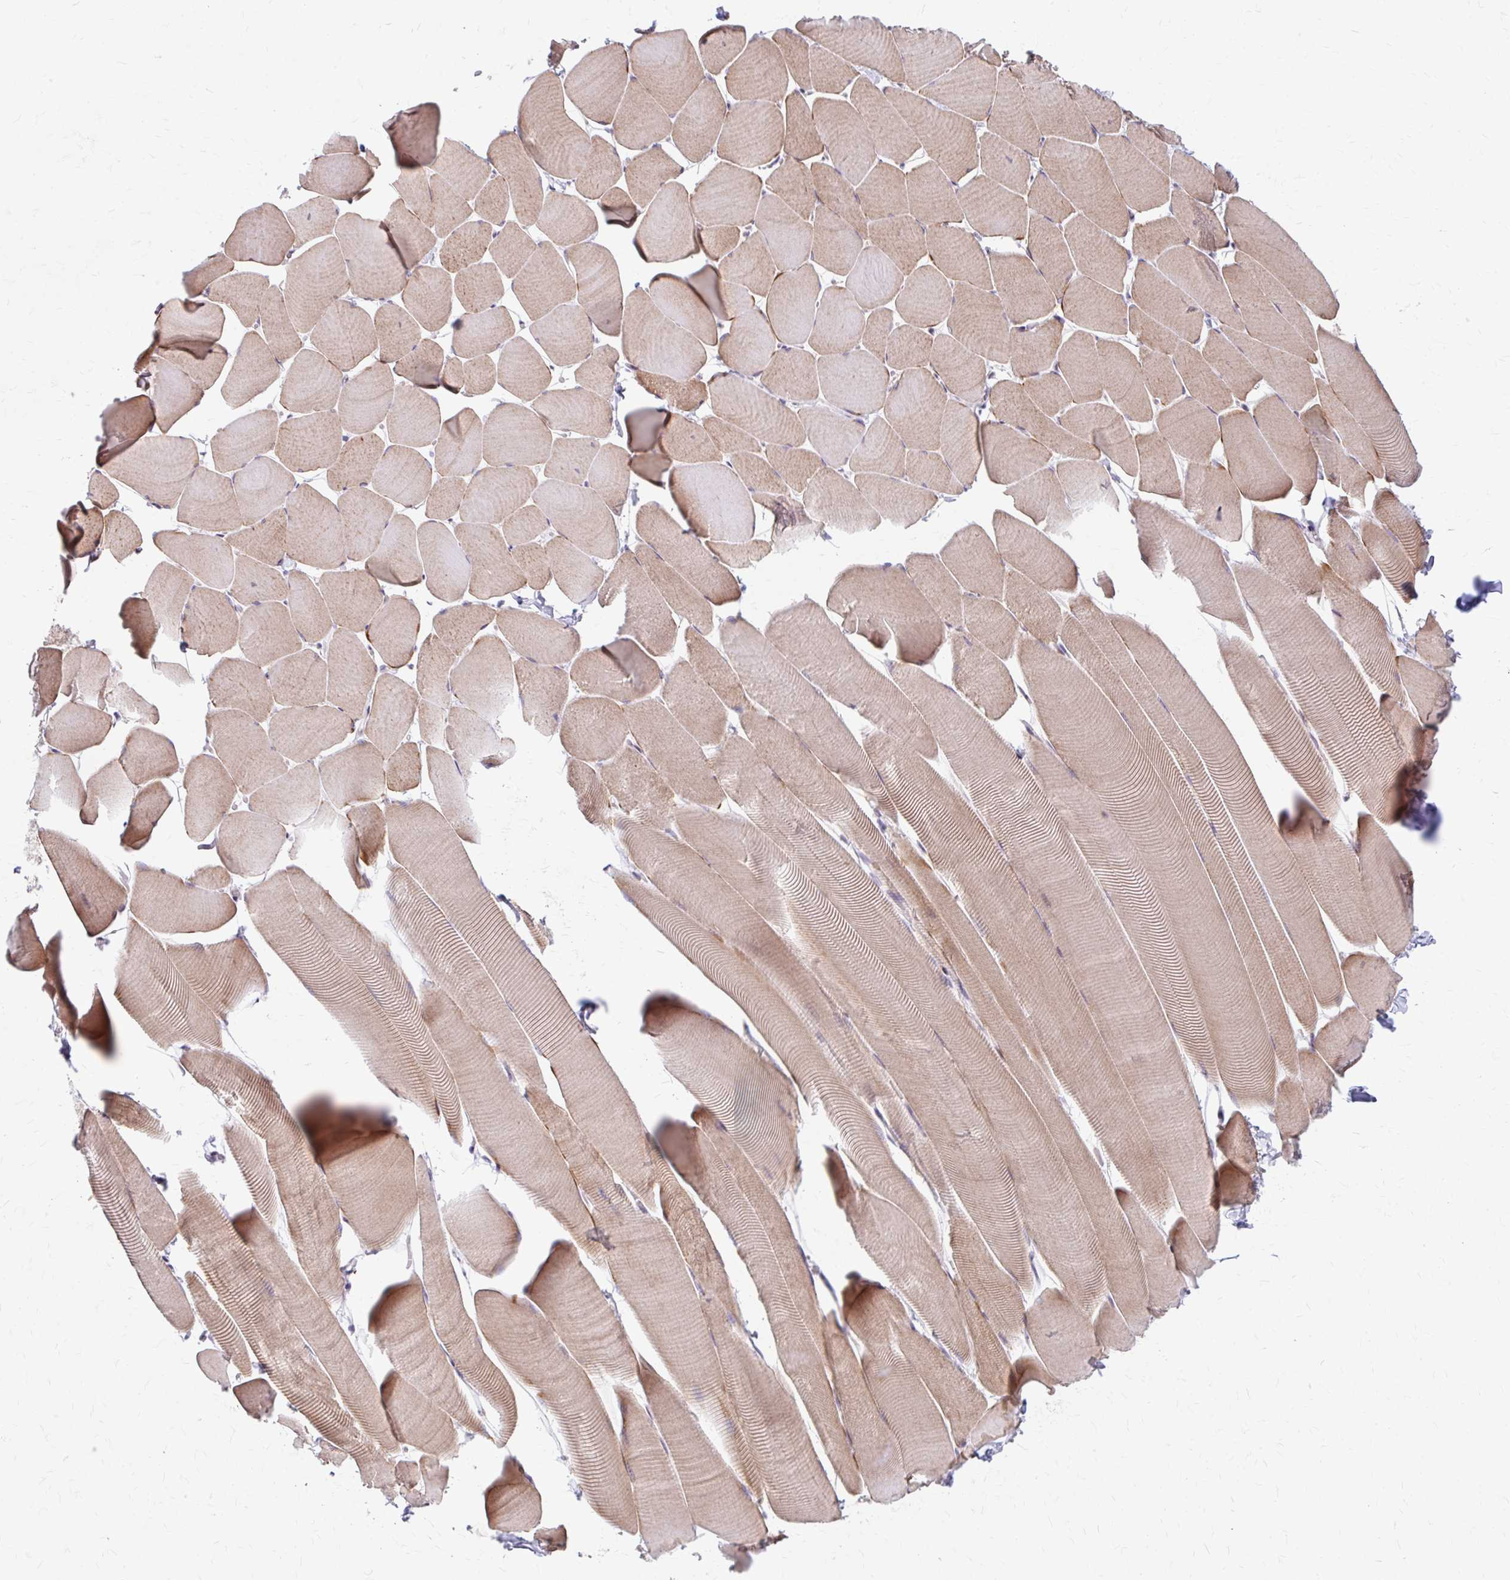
{"staining": {"intensity": "moderate", "quantity": ">75%", "location": "cytoplasmic/membranous"}, "tissue": "skeletal muscle", "cell_type": "Myocytes", "image_type": "normal", "snomed": [{"axis": "morphology", "description": "Normal tissue, NOS"}, {"axis": "topography", "description": "Skeletal muscle"}], "caption": "The immunohistochemical stain labels moderate cytoplasmic/membranous positivity in myocytes of normal skeletal muscle. The staining was performed using DAB (3,3'-diaminobenzidine) to visualize the protein expression in brown, while the nuclei were stained in blue with hematoxylin (Magnification: 20x).", "gene": "BEAN1", "patient": {"sex": "male", "age": 25}}